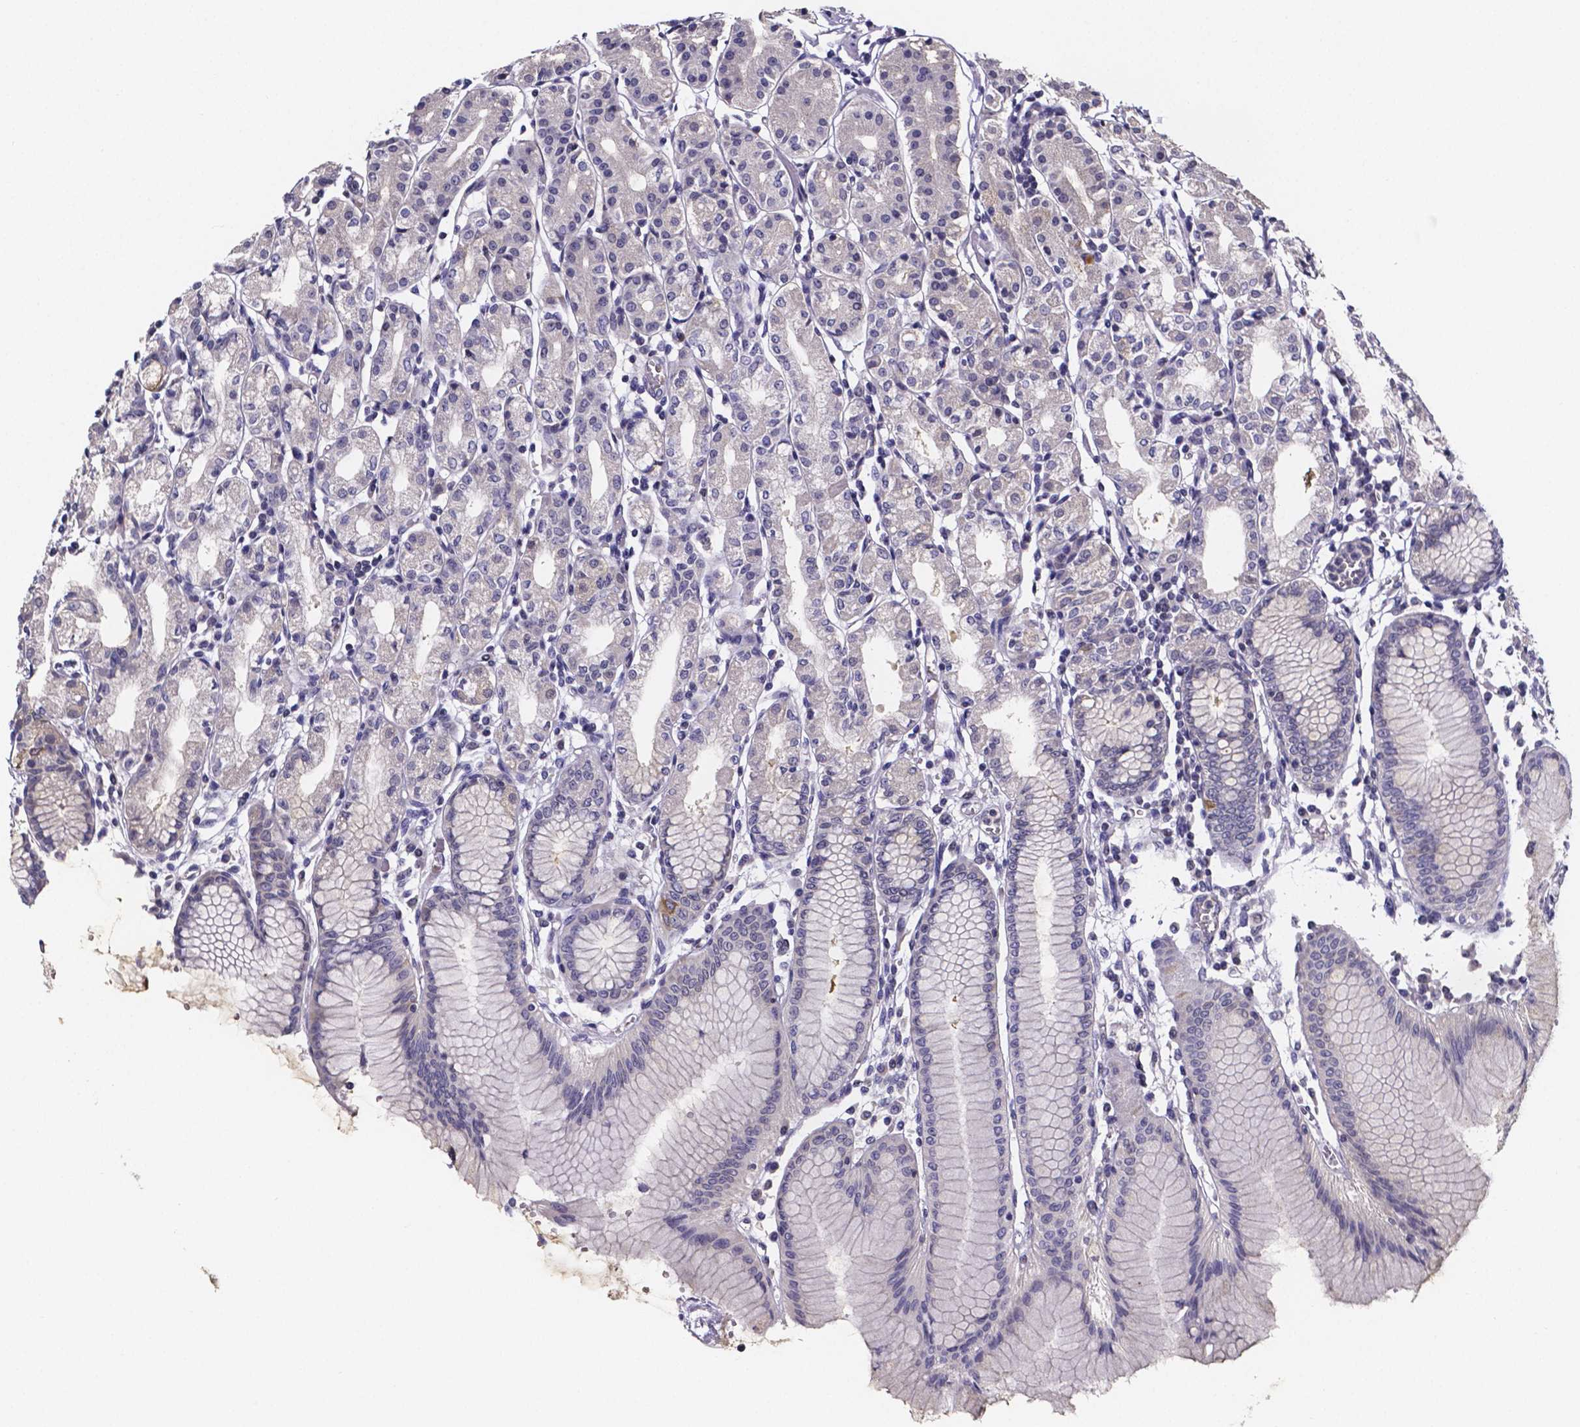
{"staining": {"intensity": "negative", "quantity": "none", "location": "none"}, "tissue": "stomach", "cell_type": "Glandular cells", "image_type": "normal", "snomed": [{"axis": "morphology", "description": "Normal tissue, NOS"}, {"axis": "topography", "description": "Skeletal muscle"}, {"axis": "topography", "description": "Stomach"}], "caption": "Immunohistochemistry of benign human stomach shows no expression in glandular cells. The staining is performed using DAB brown chromogen with nuclei counter-stained in using hematoxylin.", "gene": "IZUMO1", "patient": {"sex": "female", "age": 57}}